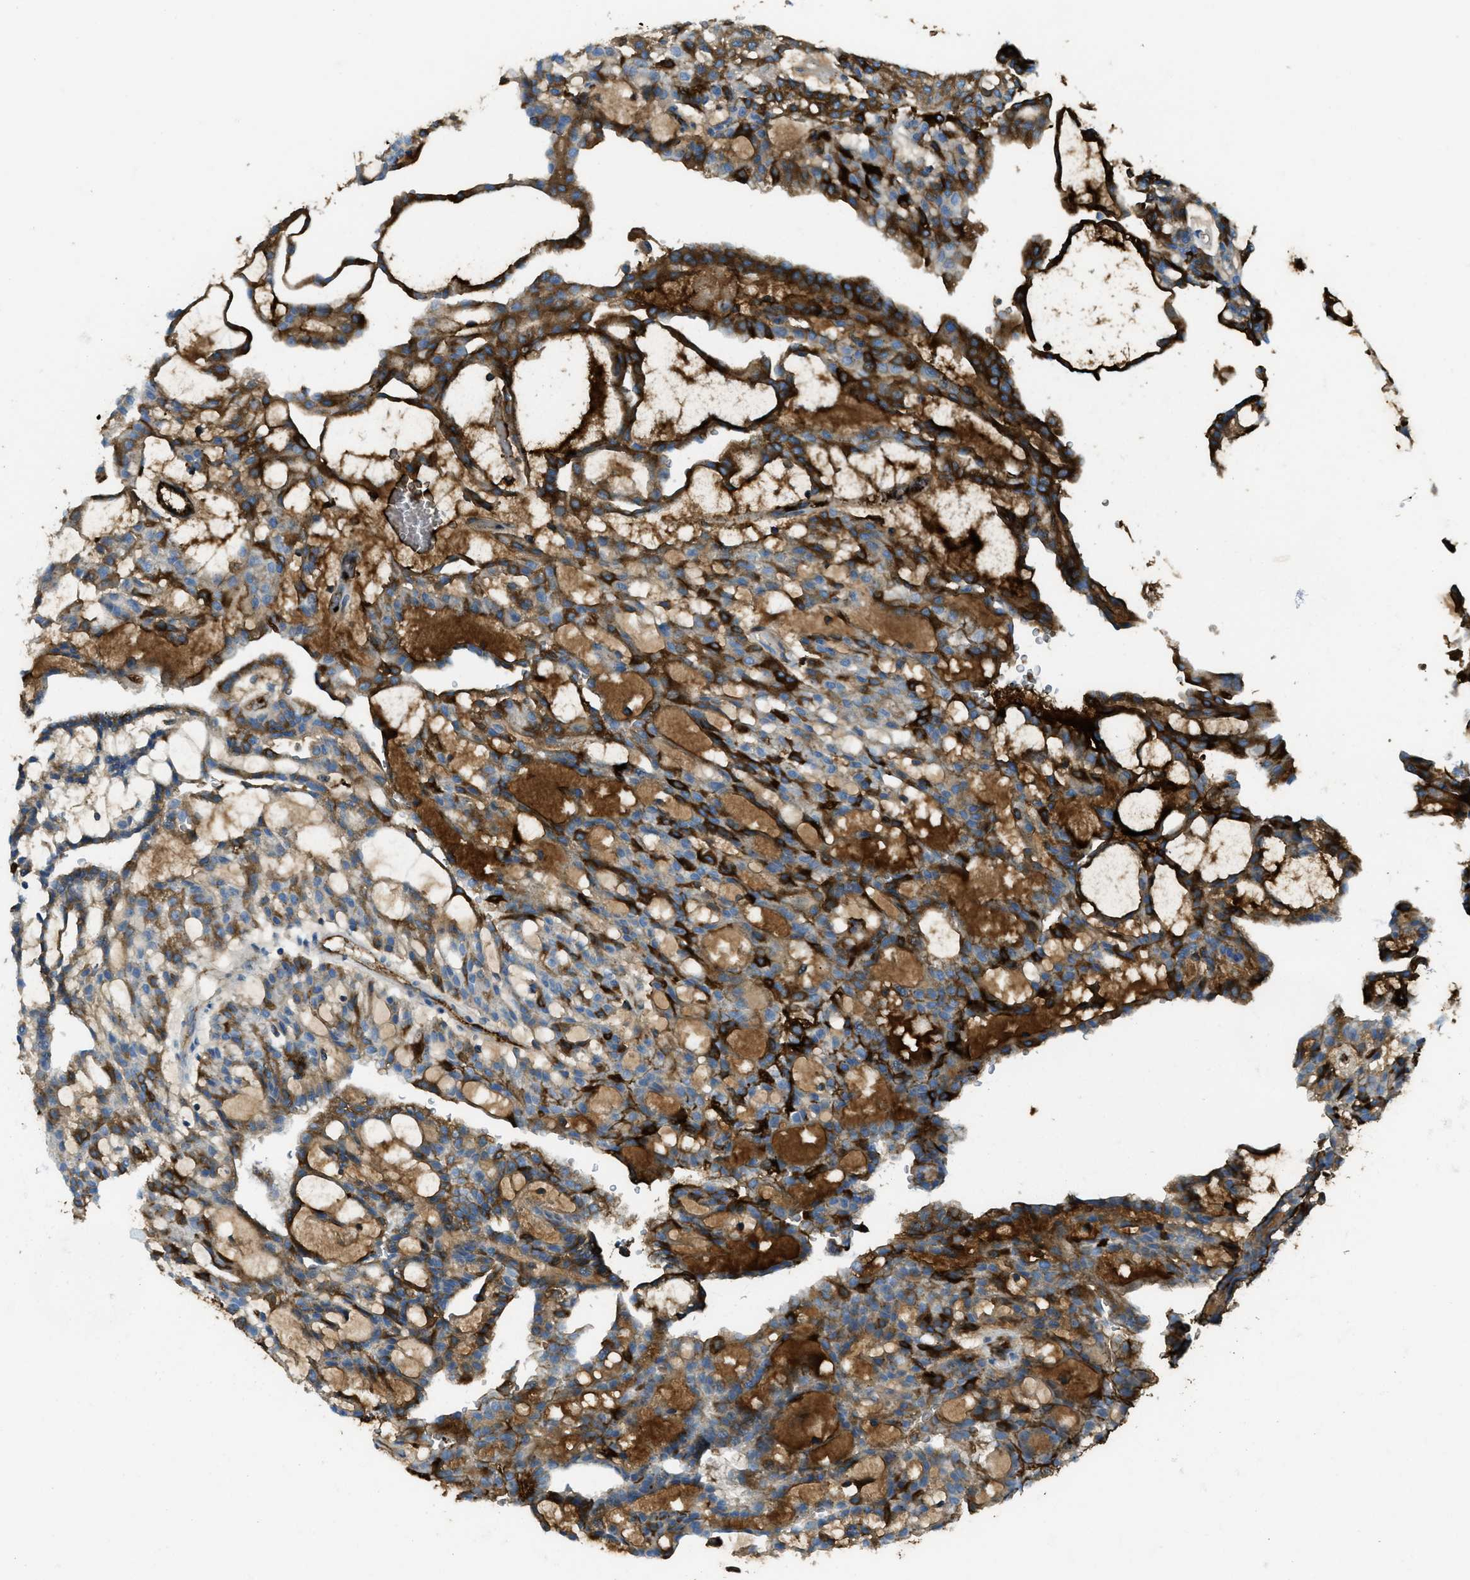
{"staining": {"intensity": "strong", "quantity": "25%-75%", "location": "cytoplasmic/membranous"}, "tissue": "renal cancer", "cell_type": "Tumor cells", "image_type": "cancer", "snomed": [{"axis": "morphology", "description": "Adenocarcinoma, NOS"}, {"axis": "topography", "description": "Kidney"}], "caption": "Renal adenocarcinoma stained for a protein (brown) displays strong cytoplasmic/membranous positive expression in approximately 25%-75% of tumor cells.", "gene": "TRIM59", "patient": {"sex": "male", "age": 63}}